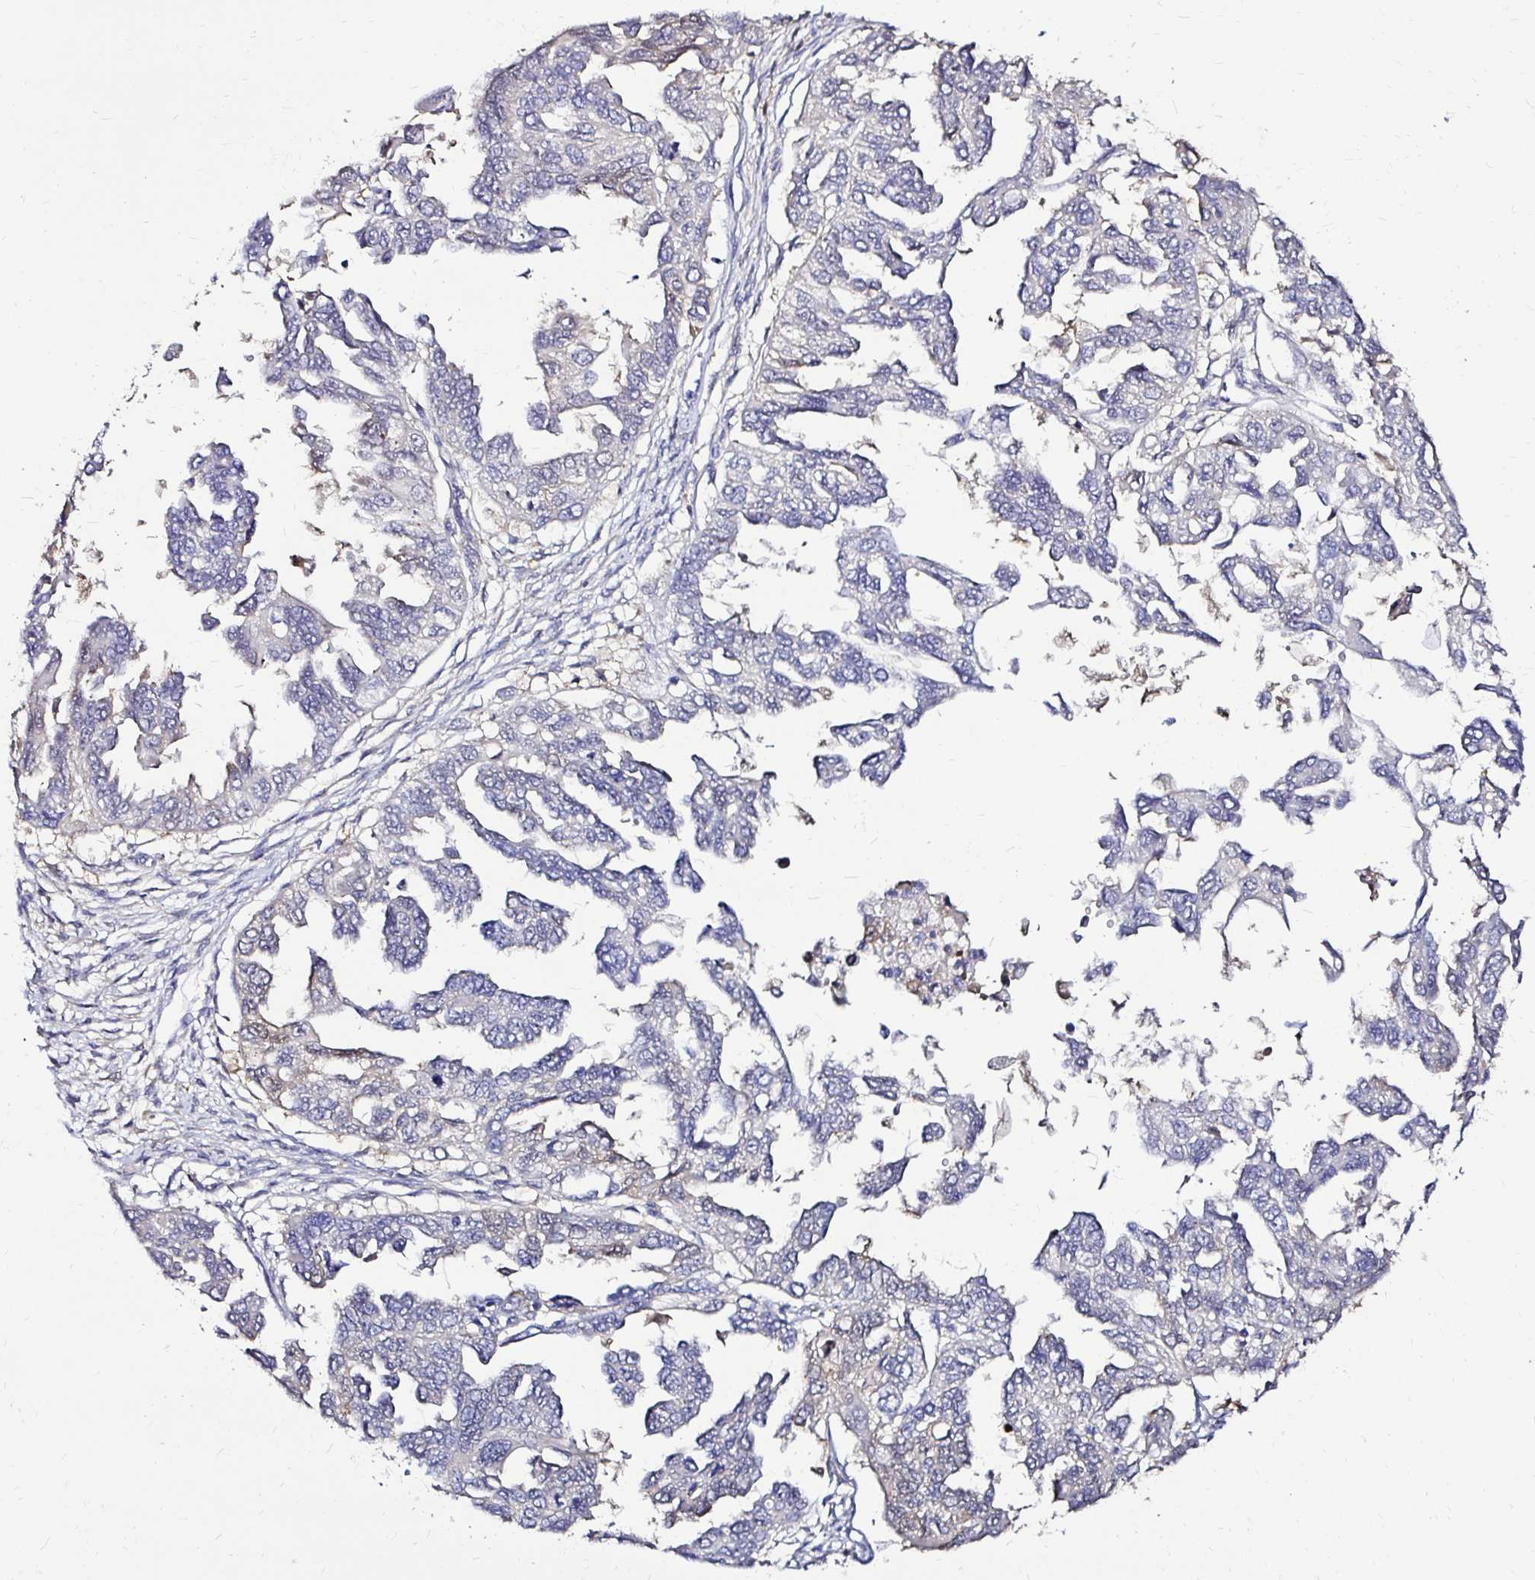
{"staining": {"intensity": "weak", "quantity": "25%-75%", "location": "cytoplasmic/membranous"}, "tissue": "ovarian cancer", "cell_type": "Tumor cells", "image_type": "cancer", "snomed": [{"axis": "morphology", "description": "Cystadenocarcinoma, serous, NOS"}, {"axis": "topography", "description": "Ovary"}], "caption": "The micrograph demonstrates a brown stain indicating the presence of a protein in the cytoplasmic/membranous of tumor cells in ovarian serous cystadenocarcinoma. Nuclei are stained in blue.", "gene": "IDH1", "patient": {"sex": "female", "age": 53}}